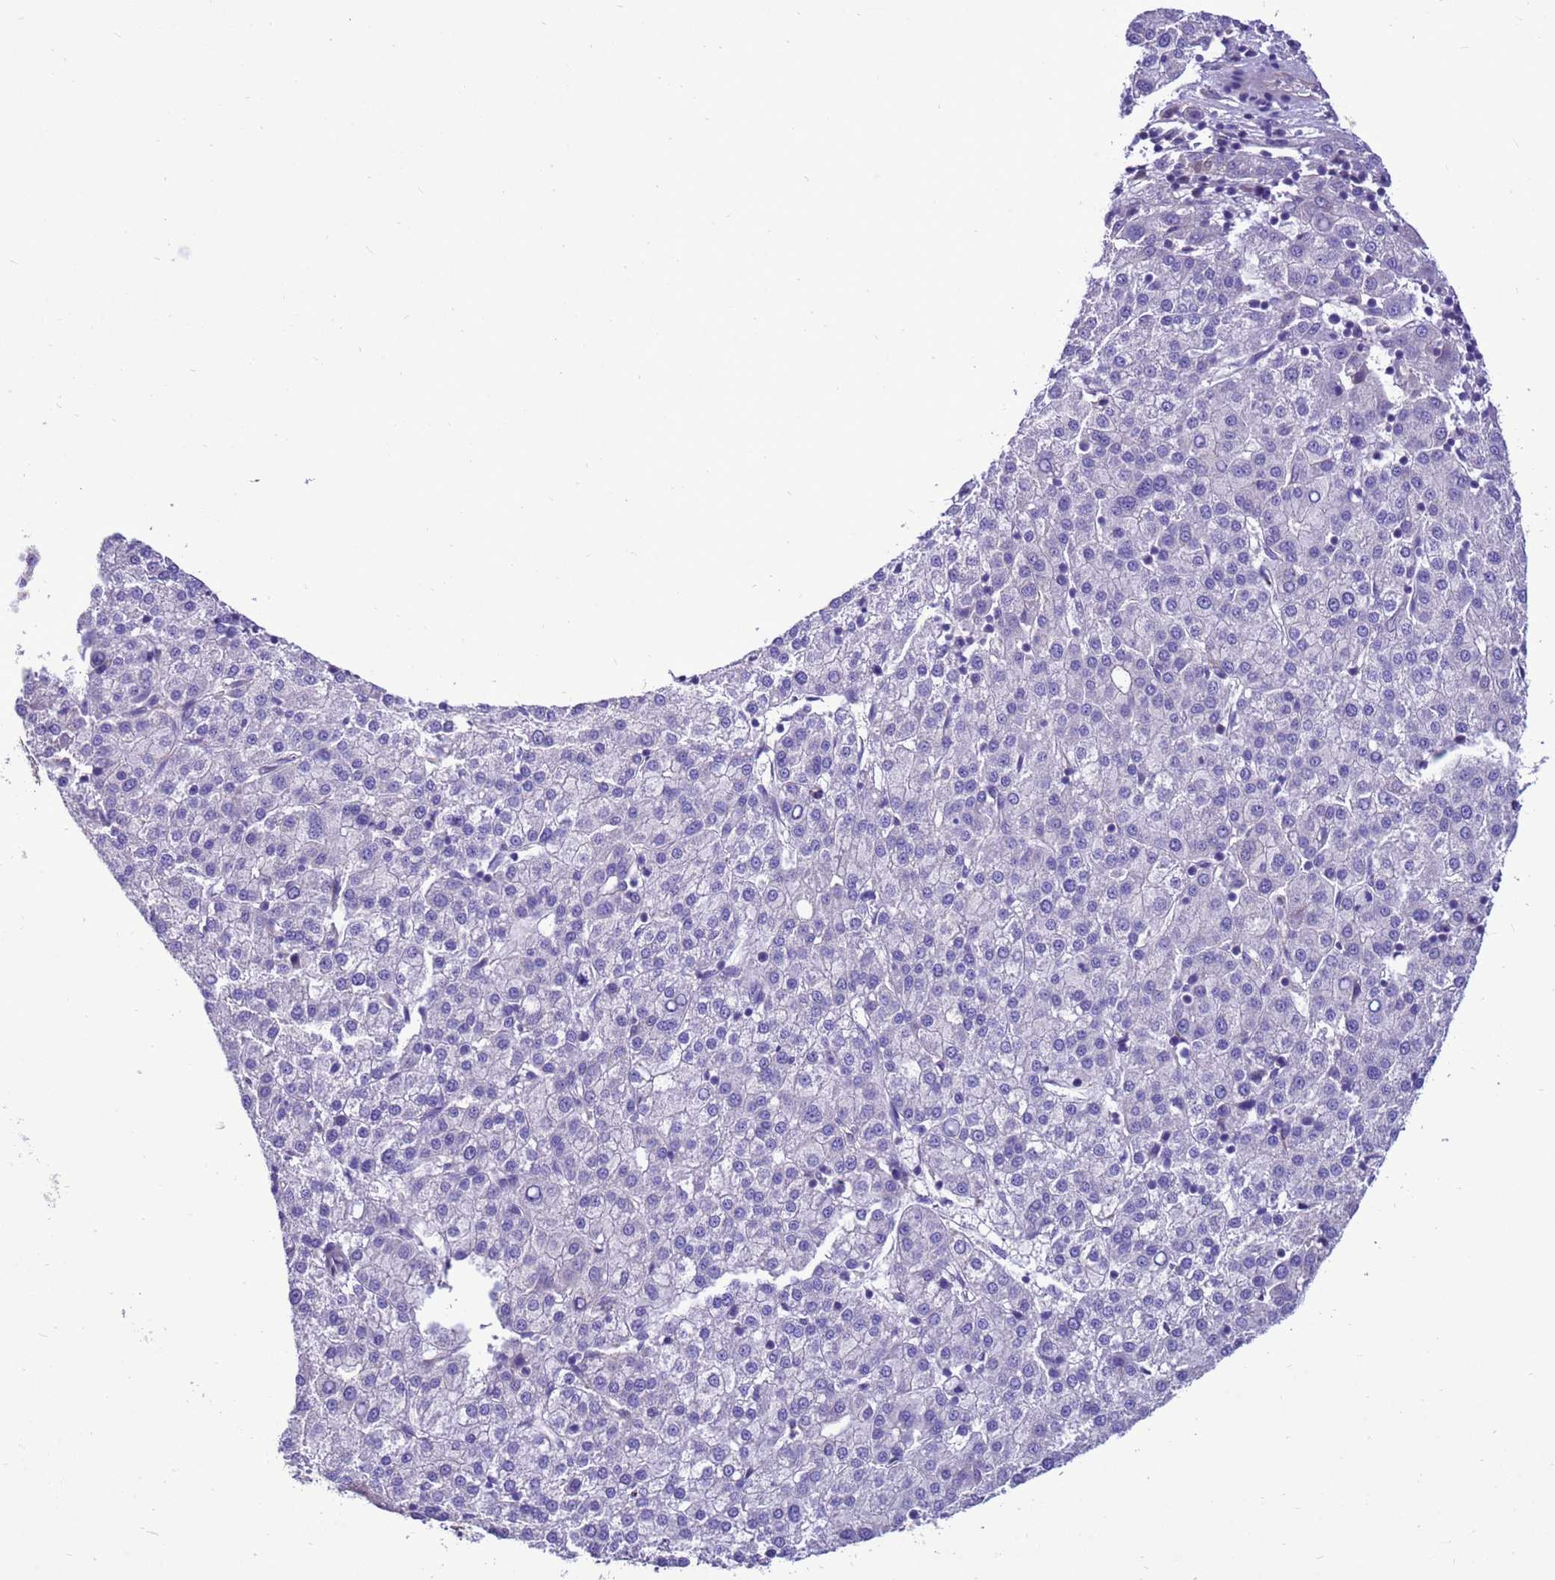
{"staining": {"intensity": "negative", "quantity": "none", "location": "none"}, "tissue": "liver cancer", "cell_type": "Tumor cells", "image_type": "cancer", "snomed": [{"axis": "morphology", "description": "Carcinoma, Hepatocellular, NOS"}, {"axis": "topography", "description": "Liver"}], "caption": "This is a micrograph of IHC staining of liver cancer, which shows no expression in tumor cells.", "gene": "RABEP2", "patient": {"sex": "female", "age": 58}}